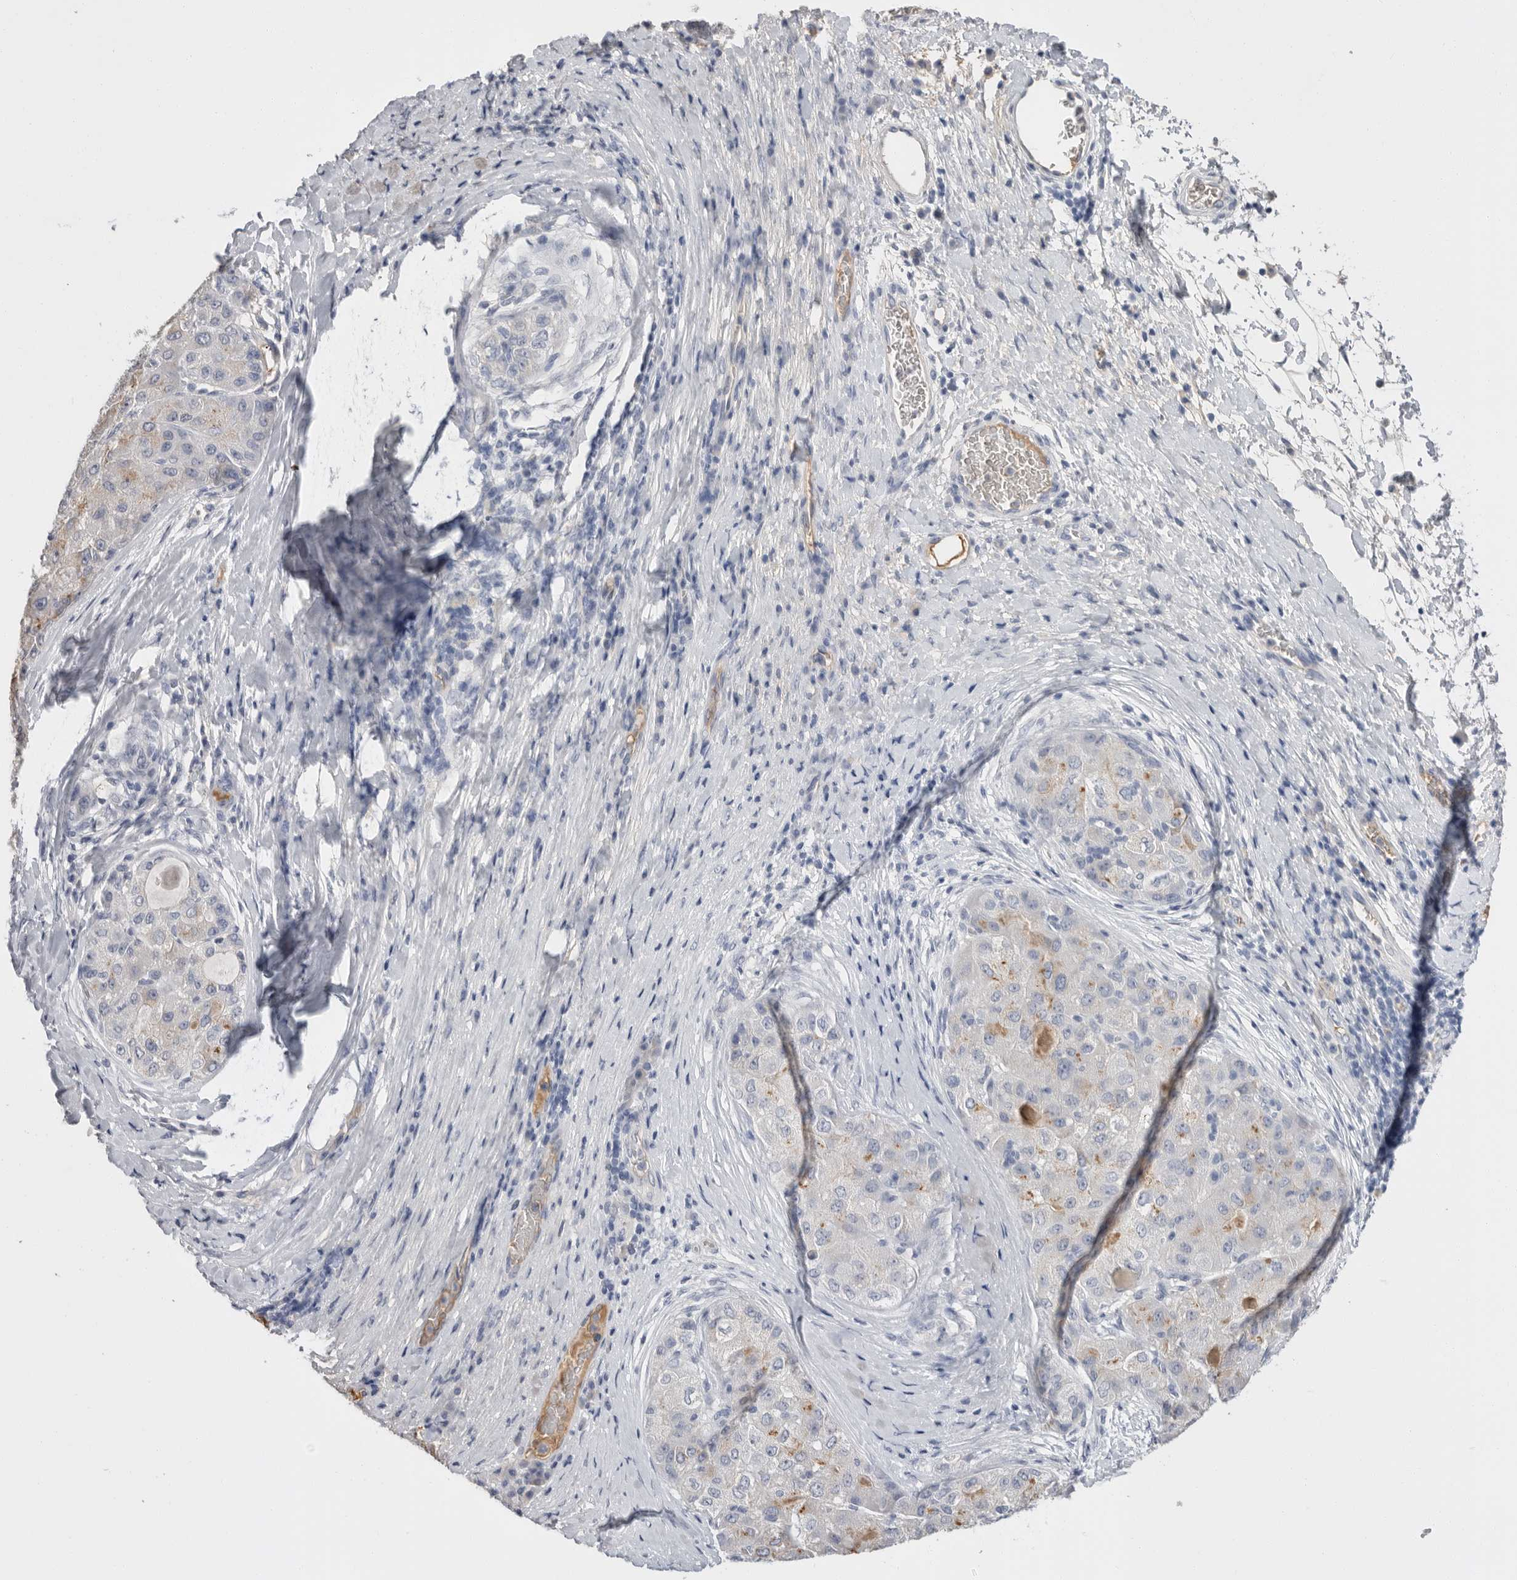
{"staining": {"intensity": "negative", "quantity": "none", "location": "none"}, "tissue": "liver cancer", "cell_type": "Tumor cells", "image_type": "cancer", "snomed": [{"axis": "morphology", "description": "Carcinoma, Hepatocellular, NOS"}, {"axis": "topography", "description": "Liver"}], "caption": "DAB immunohistochemical staining of human liver cancer (hepatocellular carcinoma) displays no significant positivity in tumor cells.", "gene": "APOA2", "patient": {"sex": "male", "age": 80}}